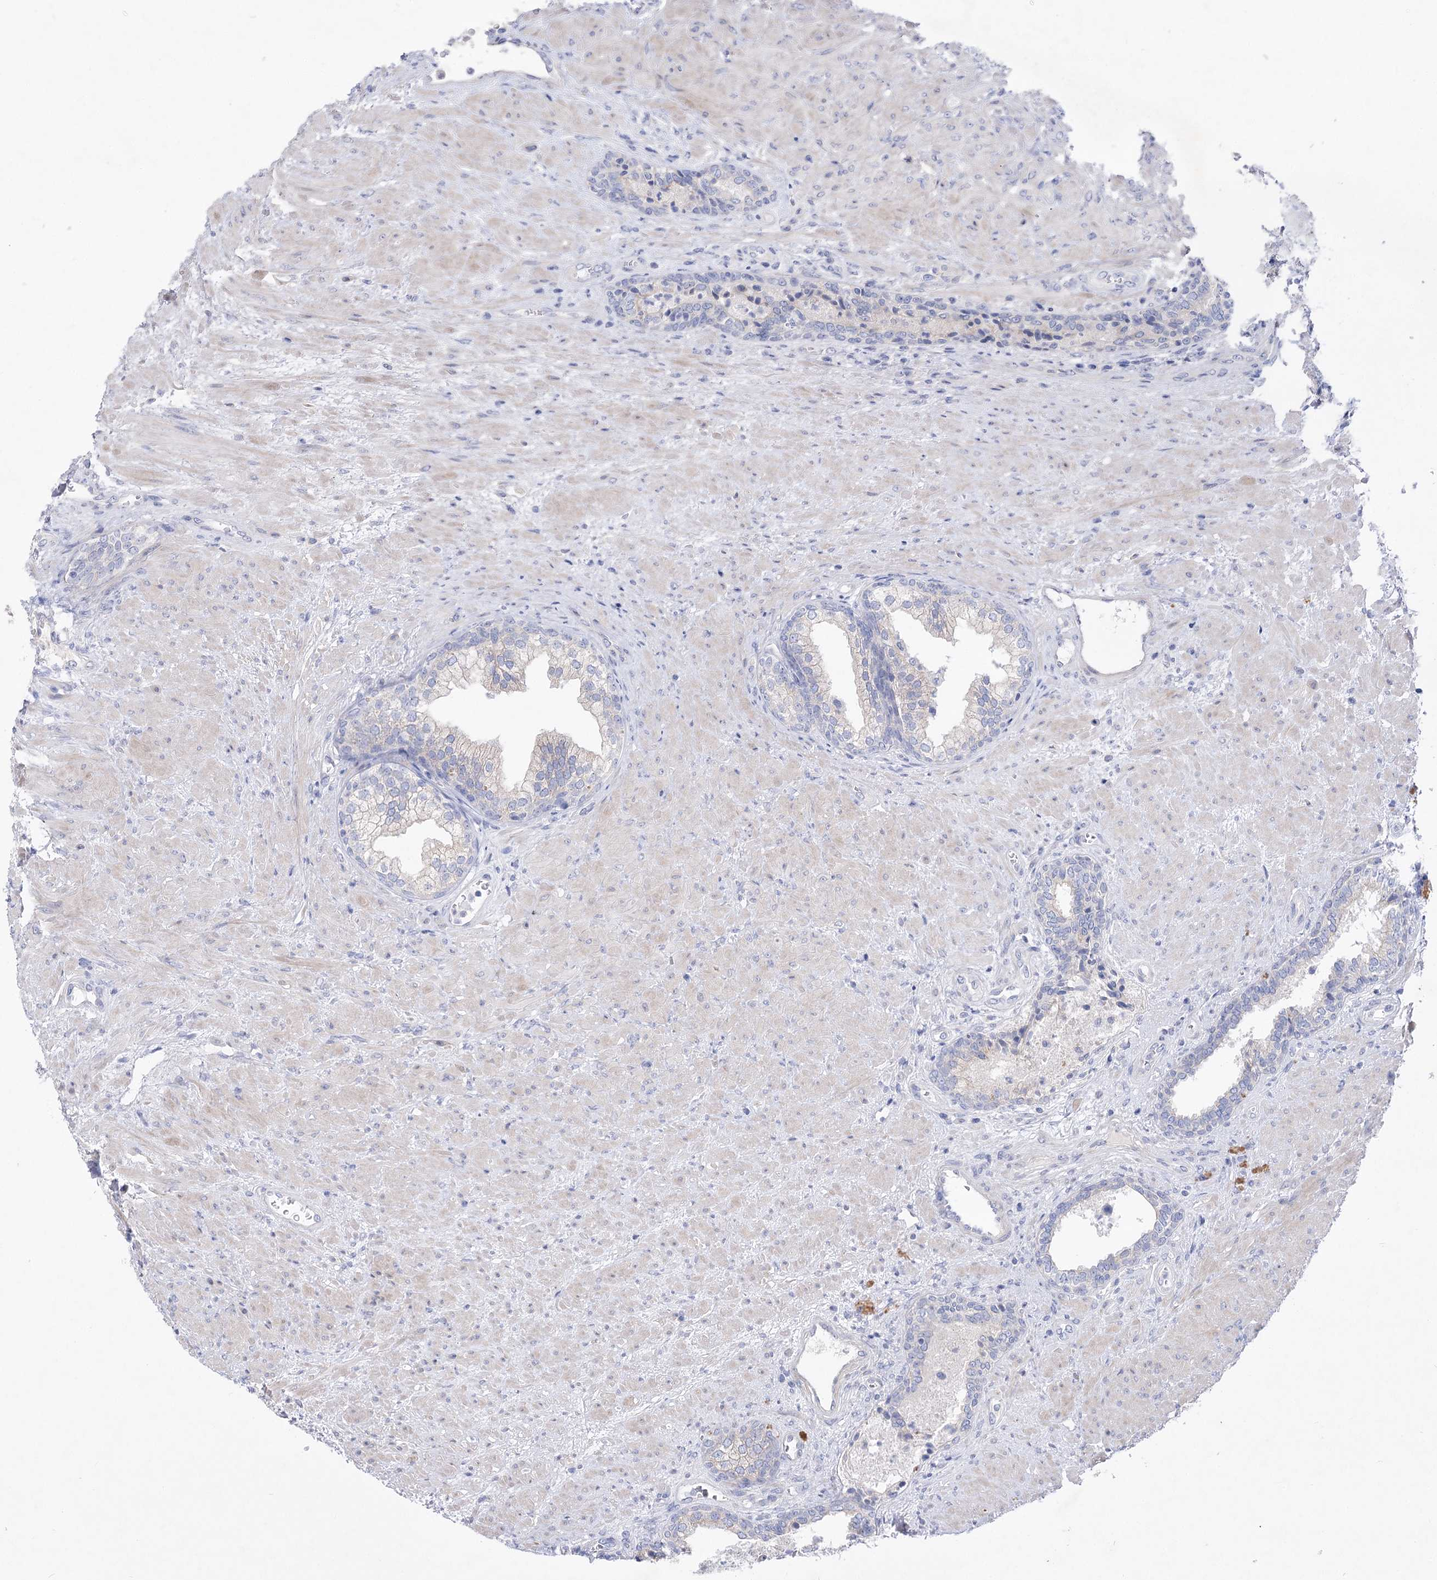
{"staining": {"intensity": "negative", "quantity": "none", "location": "none"}, "tissue": "prostate", "cell_type": "Glandular cells", "image_type": "normal", "snomed": [{"axis": "morphology", "description": "Normal tissue, NOS"}, {"axis": "topography", "description": "Prostate"}], "caption": "This photomicrograph is of benign prostate stained with IHC to label a protein in brown with the nuclei are counter-stained blue. There is no staining in glandular cells. Brightfield microscopy of immunohistochemistry (IHC) stained with DAB (3,3'-diaminobenzidine) (brown) and hematoxylin (blue), captured at high magnification.", "gene": "LRRC14B", "patient": {"sex": "male", "age": 76}}